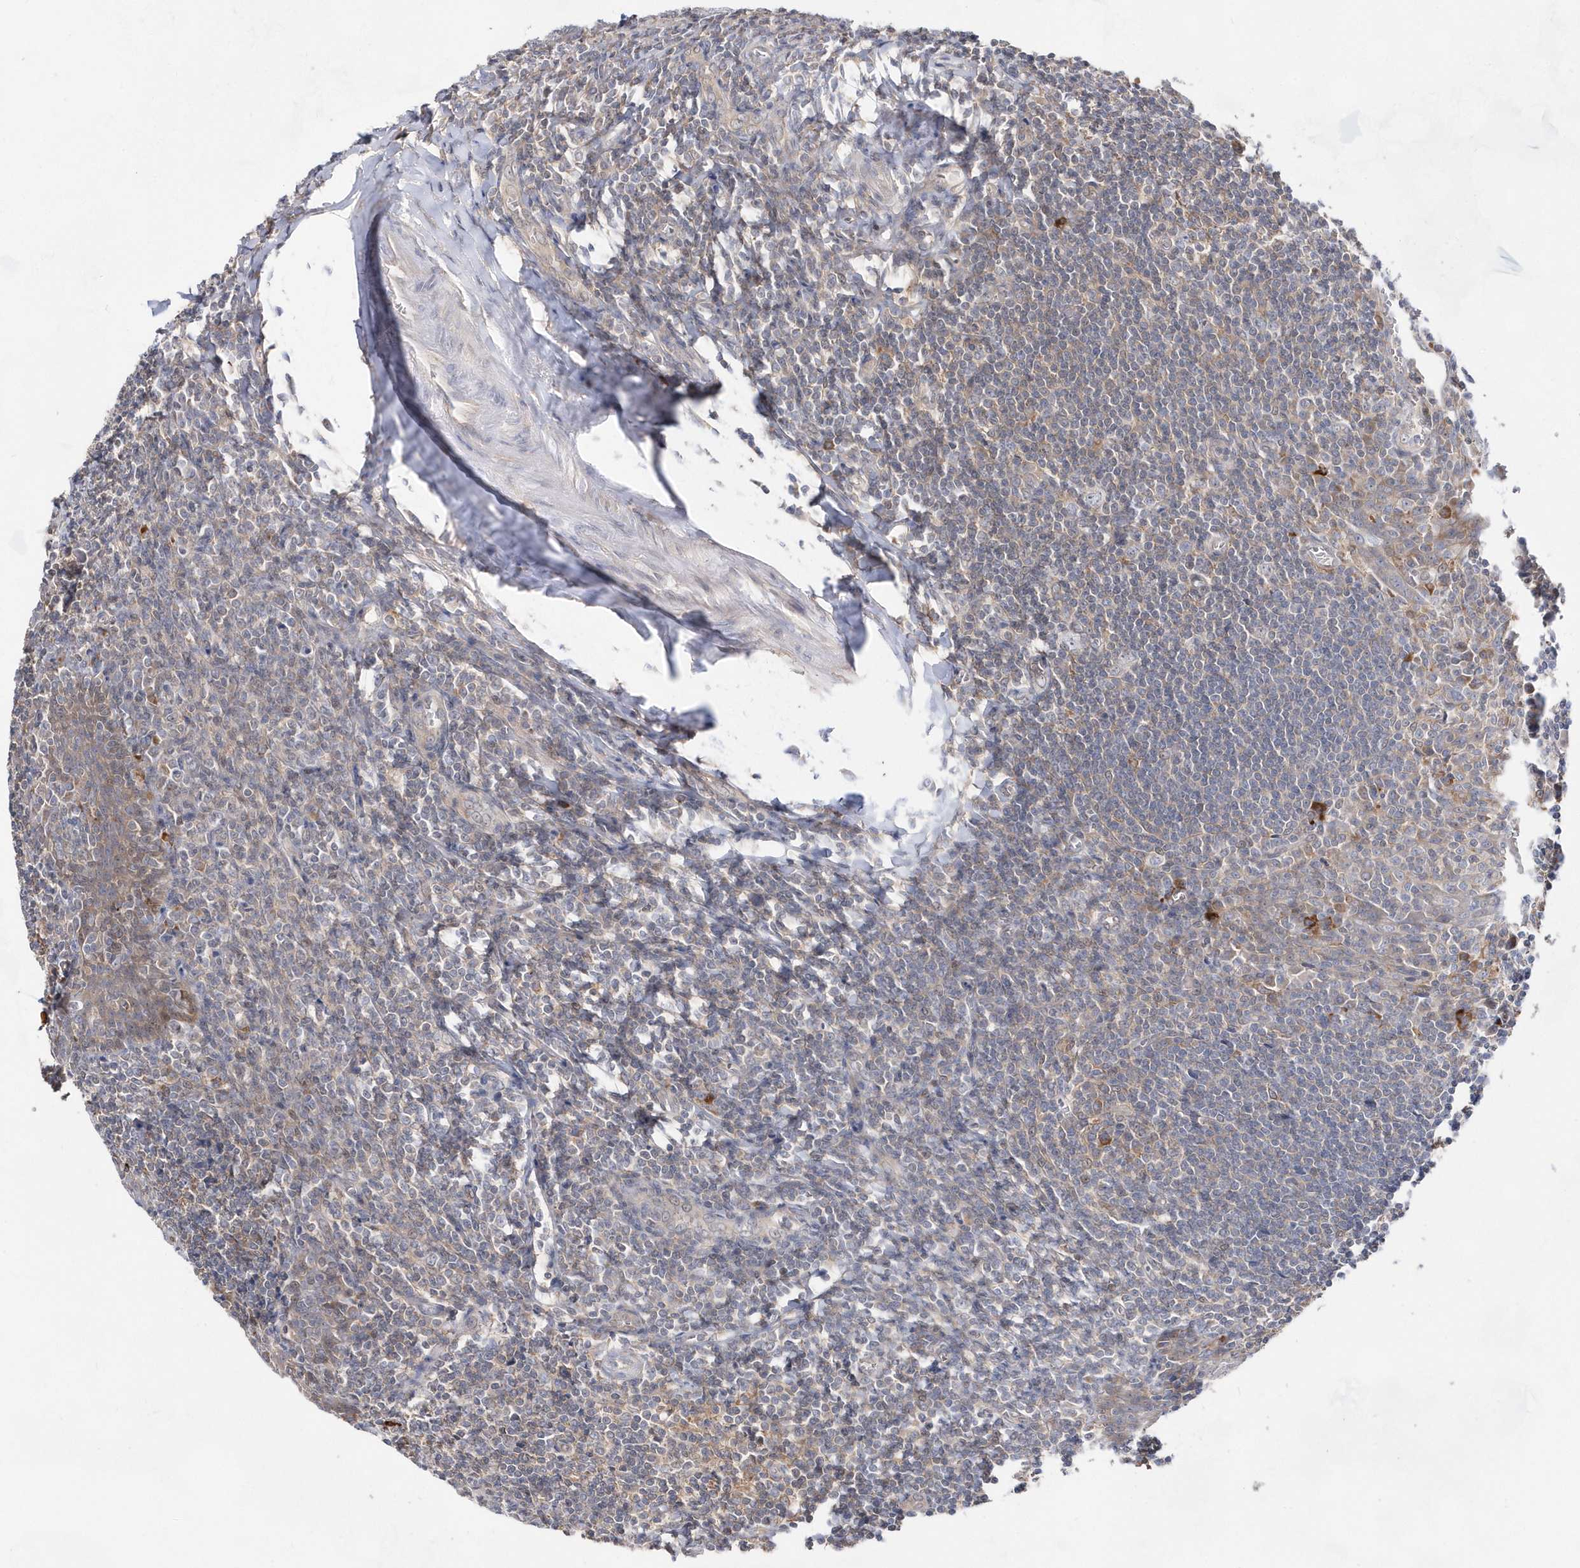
{"staining": {"intensity": "weak", "quantity": "<25%", "location": "cytoplasmic/membranous"}, "tissue": "tonsil", "cell_type": "Germinal center cells", "image_type": "normal", "snomed": [{"axis": "morphology", "description": "Normal tissue, NOS"}, {"axis": "topography", "description": "Tonsil"}], "caption": "This photomicrograph is of unremarkable tonsil stained with immunohistochemistry to label a protein in brown with the nuclei are counter-stained blue. There is no expression in germinal center cells. (DAB (3,3'-diaminobenzidine) immunohistochemistry, high magnification).", "gene": "BDH2", "patient": {"sex": "male", "age": 27}}